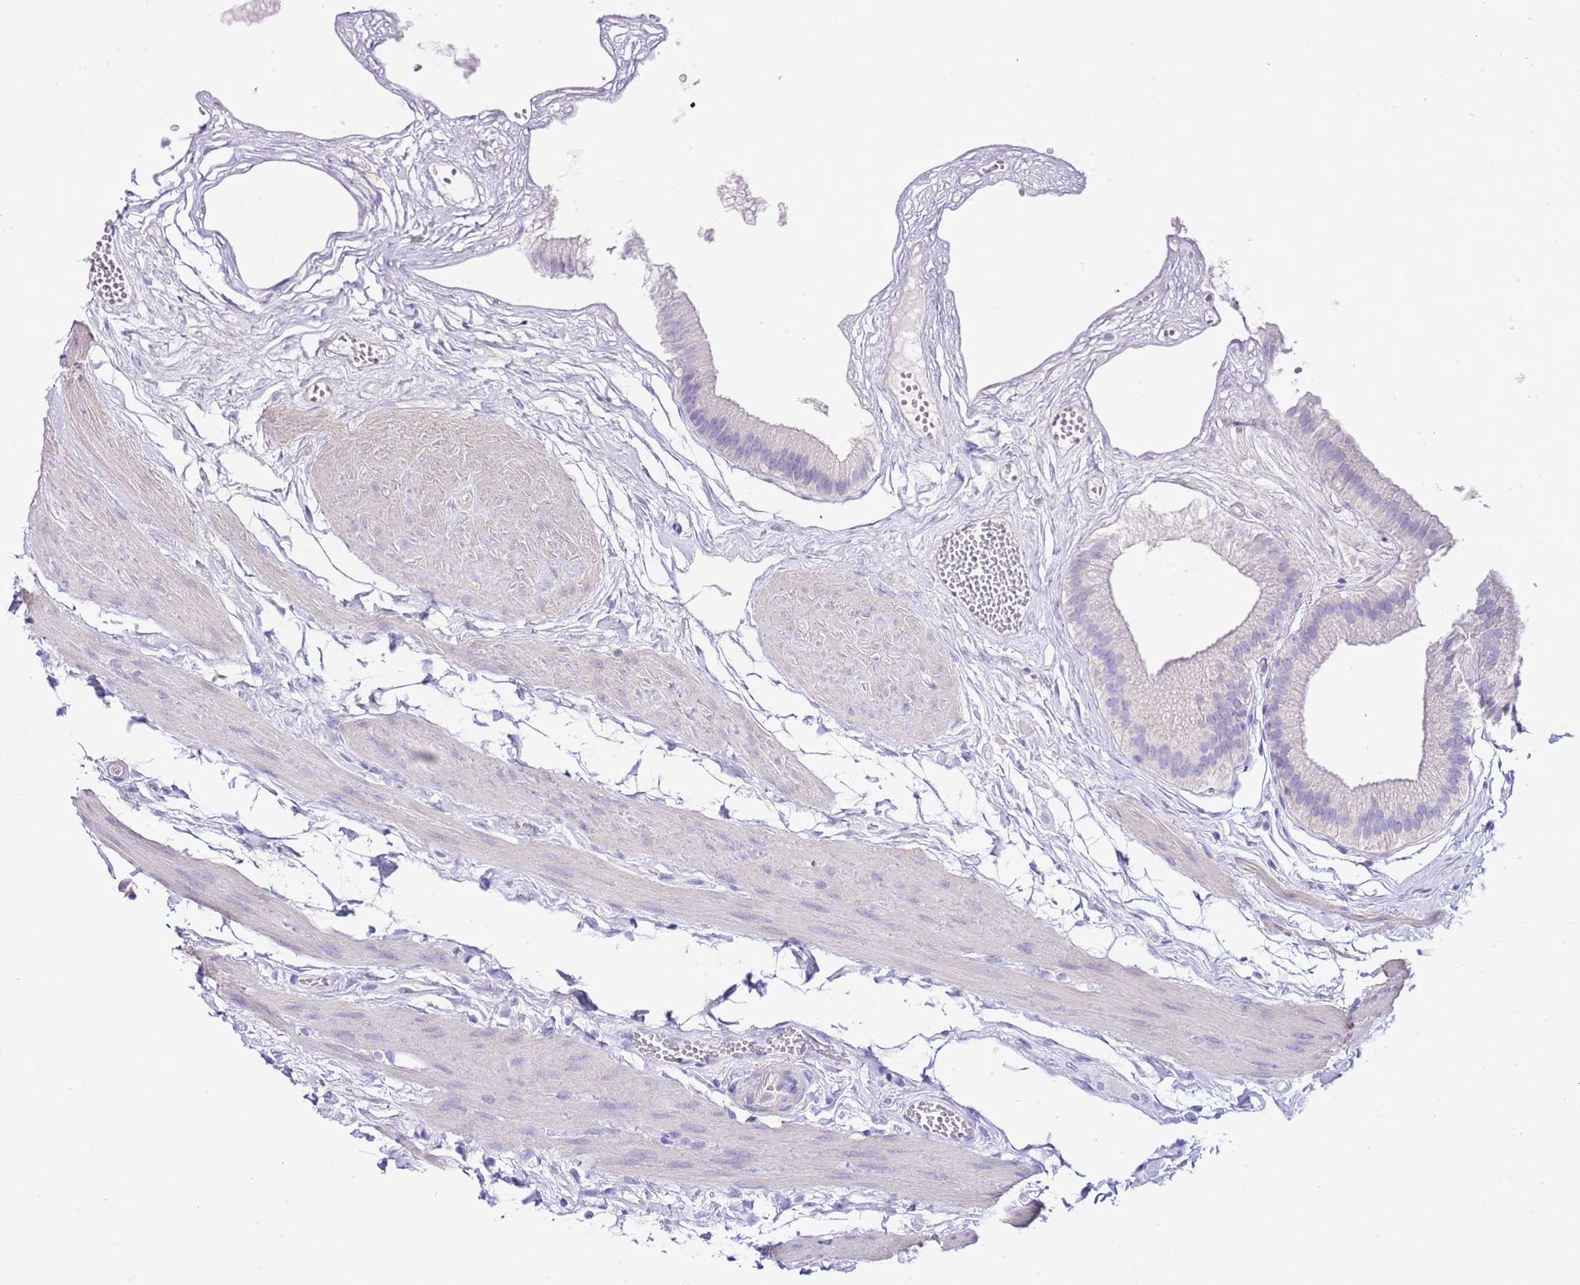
{"staining": {"intensity": "negative", "quantity": "none", "location": "none"}, "tissue": "gallbladder", "cell_type": "Glandular cells", "image_type": "normal", "snomed": [{"axis": "morphology", "description": "Normal tissue, NOS"}, {"axis": "topography", "description": "Gallbladder"}], "caption": "Immunohistochemistry micrograph of benign human gallbladder stained for a protein (brown), which demonstrates no expression in glandular cells.", "gene": "BHLHA15", "patient": {"sex": "female", "age": 54}}